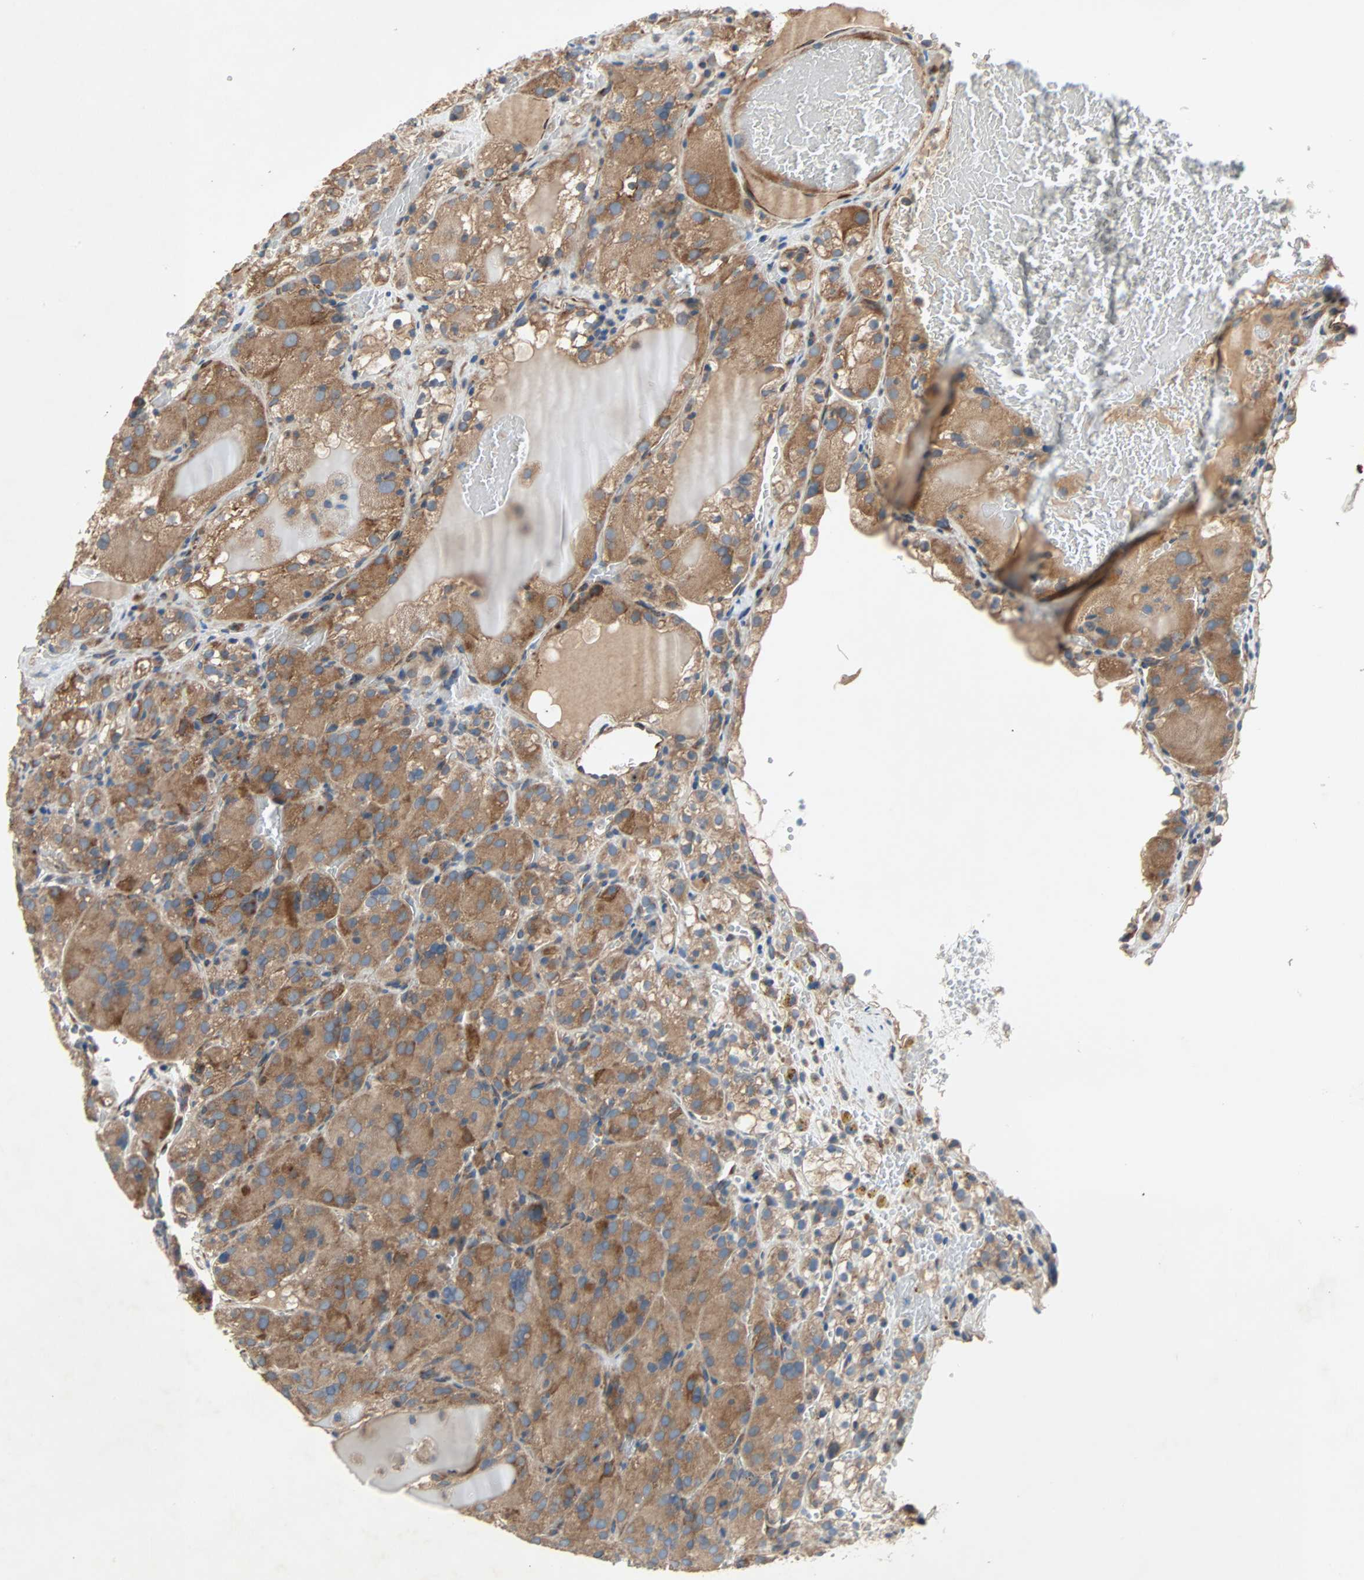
{"staining": {"intensity": "moderate", "quantity": ">75%", "location": "cytoplasmic/membranous"}, "tissue": "renal cancer", "cell_type": "Tumor cells", "image_type": "cancer", "snomed": [{"axis": "morphology", "description": "Normal tissue, NOS"}, {"axis": "morphology", "description": "Adenocarcinoma, NOS"}, {"axis": "topography", "description": "Kidney"}], "caption": "The photomicrograph demonstrates staining of renal cancer (adenocarcinoma), revealing moderate cytoplasmic/membranous protein staining (brown color) within tumor cells.", "gene": "XYLT1", "patient": {"sex": "male", "age": 61}}